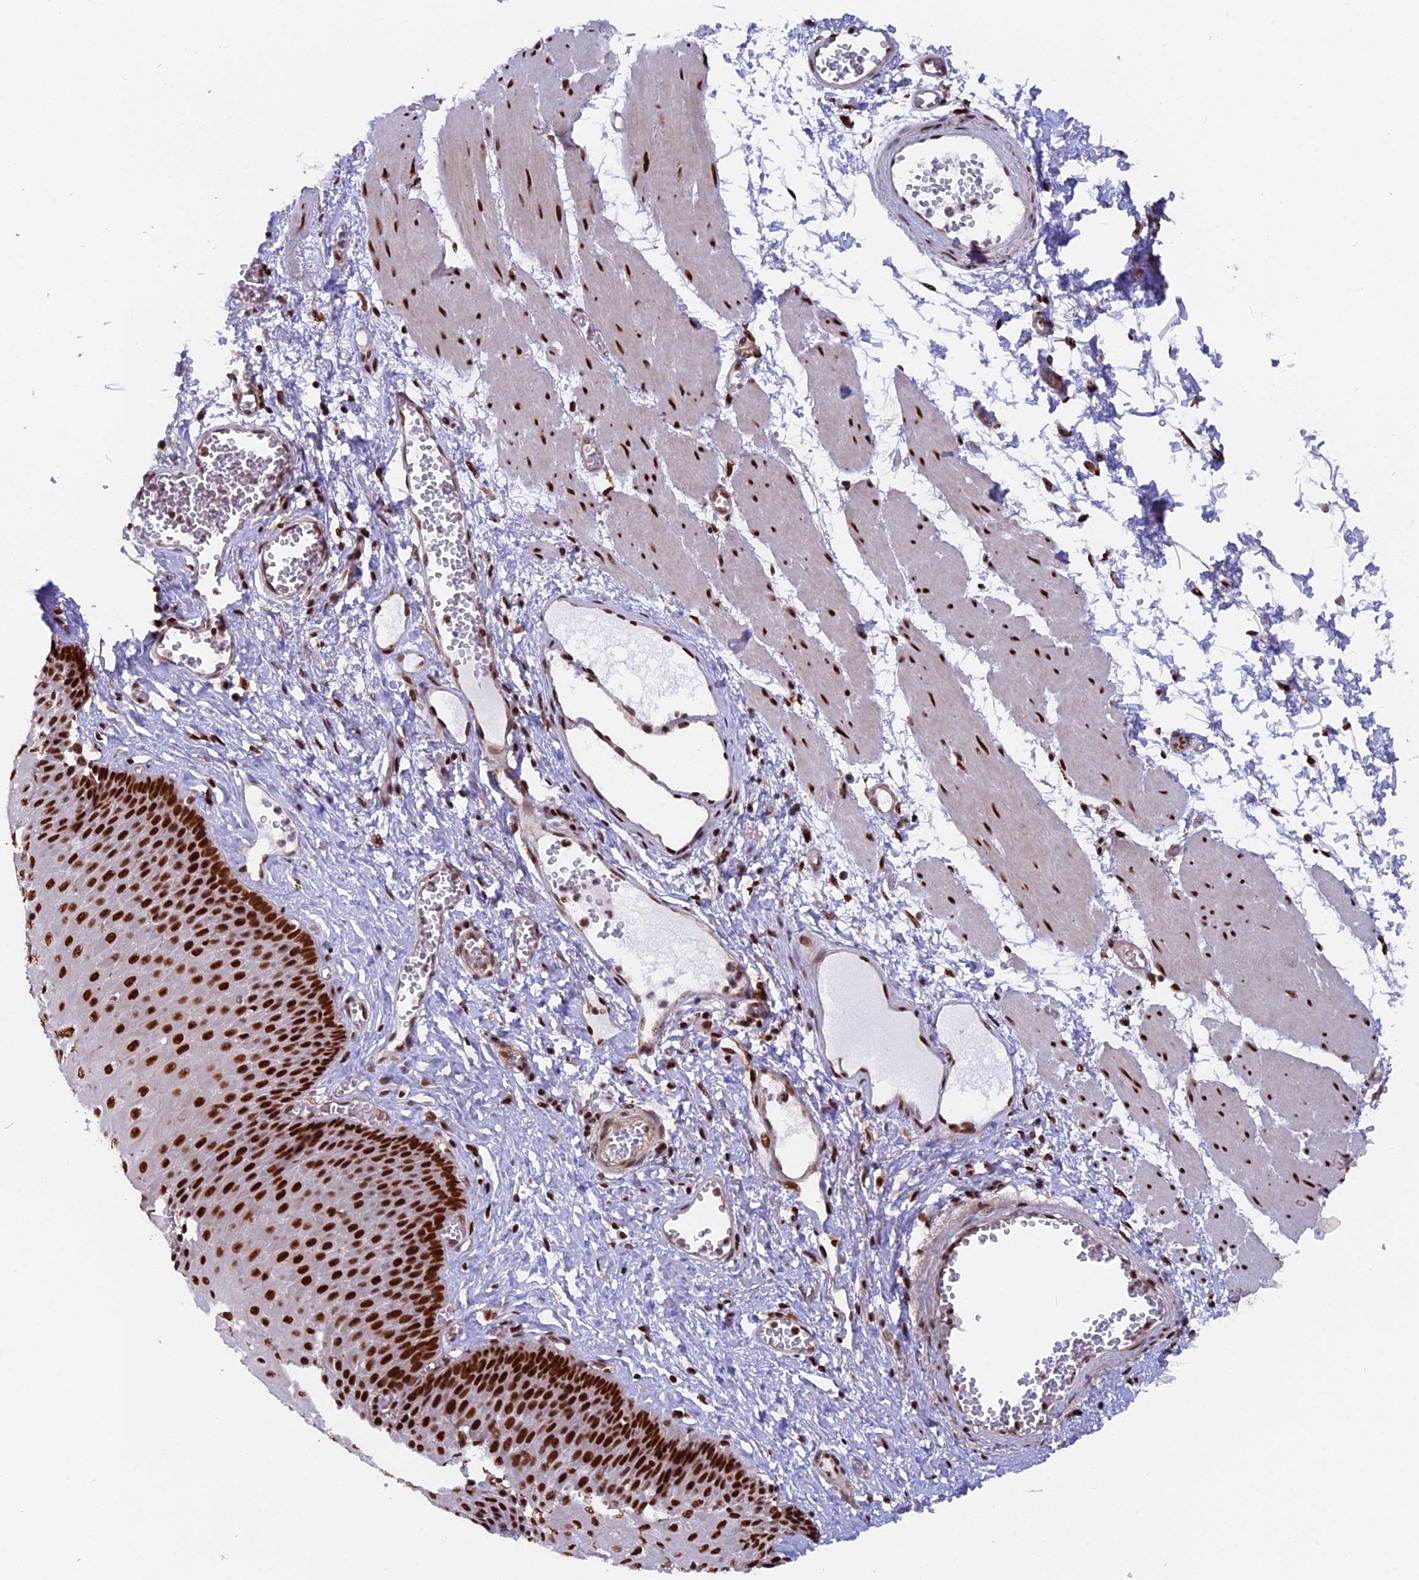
{"staining": {"intensity": "strong", "quantity": ">75%", "location": "nuclear"}, "tissue": "esophagus", "cell_type": "Squamous epithelial cells", "image_type": "normal", "snomed": [{"axis": "morphology", "description": "Normal tissue, NOS"}, {"axis": "topography", "description": "Esophagus"}], "caption": "This is a micrograph of immunohistochemistry (IHC) staining of unremarkable esophagus, which shows strong positivity in the nuclear of squamous epithelial cells.", "gene": "RAMACL", "patient": {"sex": "male", "age": 60}}